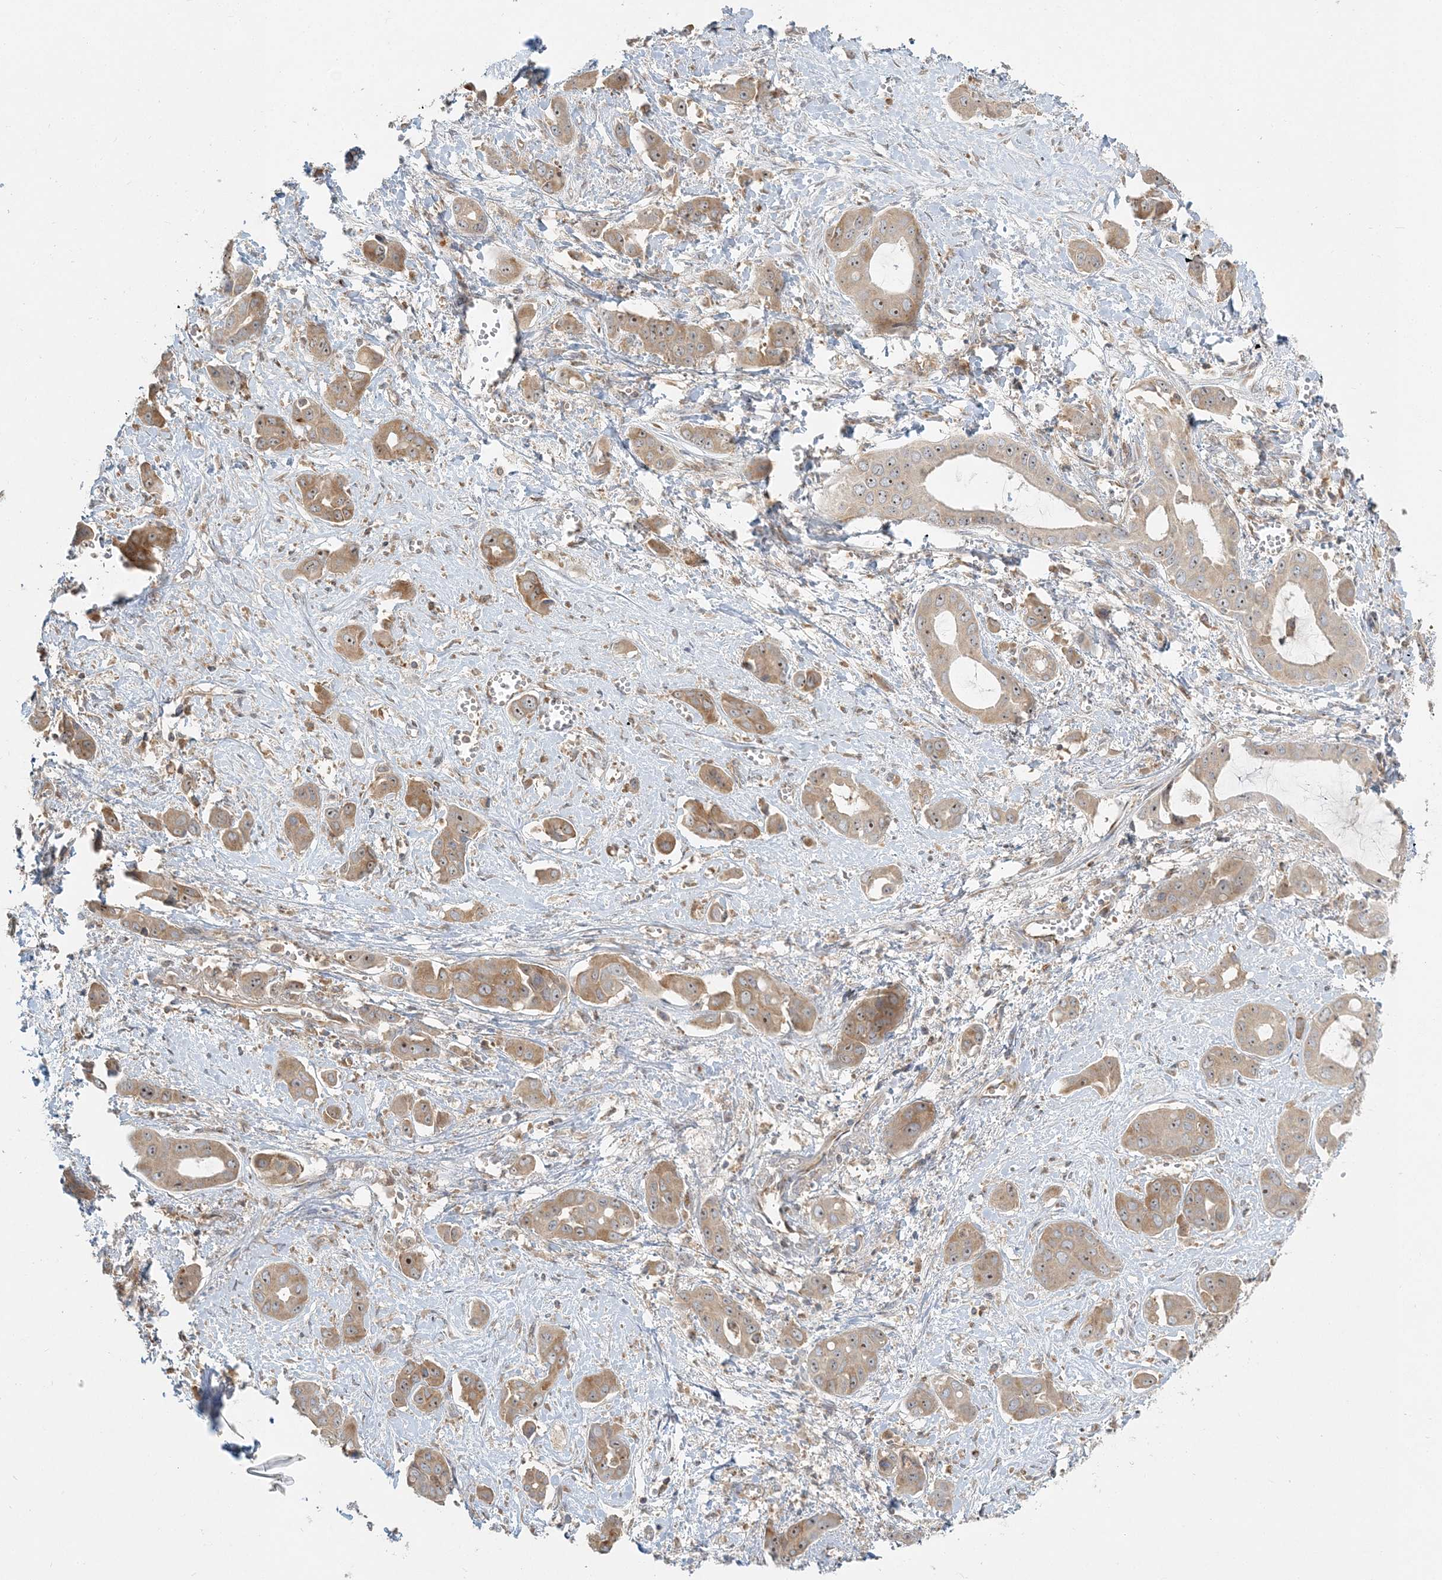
{"staining": {"intensity": "moderate", "quantity": ">75%", "location": "cytoplasmic/membranous,nuclear"}, "tissue": "liver cancer", "cell_type": "Tumor cells", "image_type": "cancer", "snomed": [{"axis": "morphology", "description": "Cholangiocarcinoma"}, {"axis": "topography", "description": "Liver"}], "caption": "Liver cancer (cholangiocarcinoma) was stained to show a protein in brown. There is medium levels of moderate cytoplasmic/membranous and nuclear positivity in approximately >75% of tumor cells.", "gene": "AP1AR", "patient": {"sex": "female", "age": 52}}